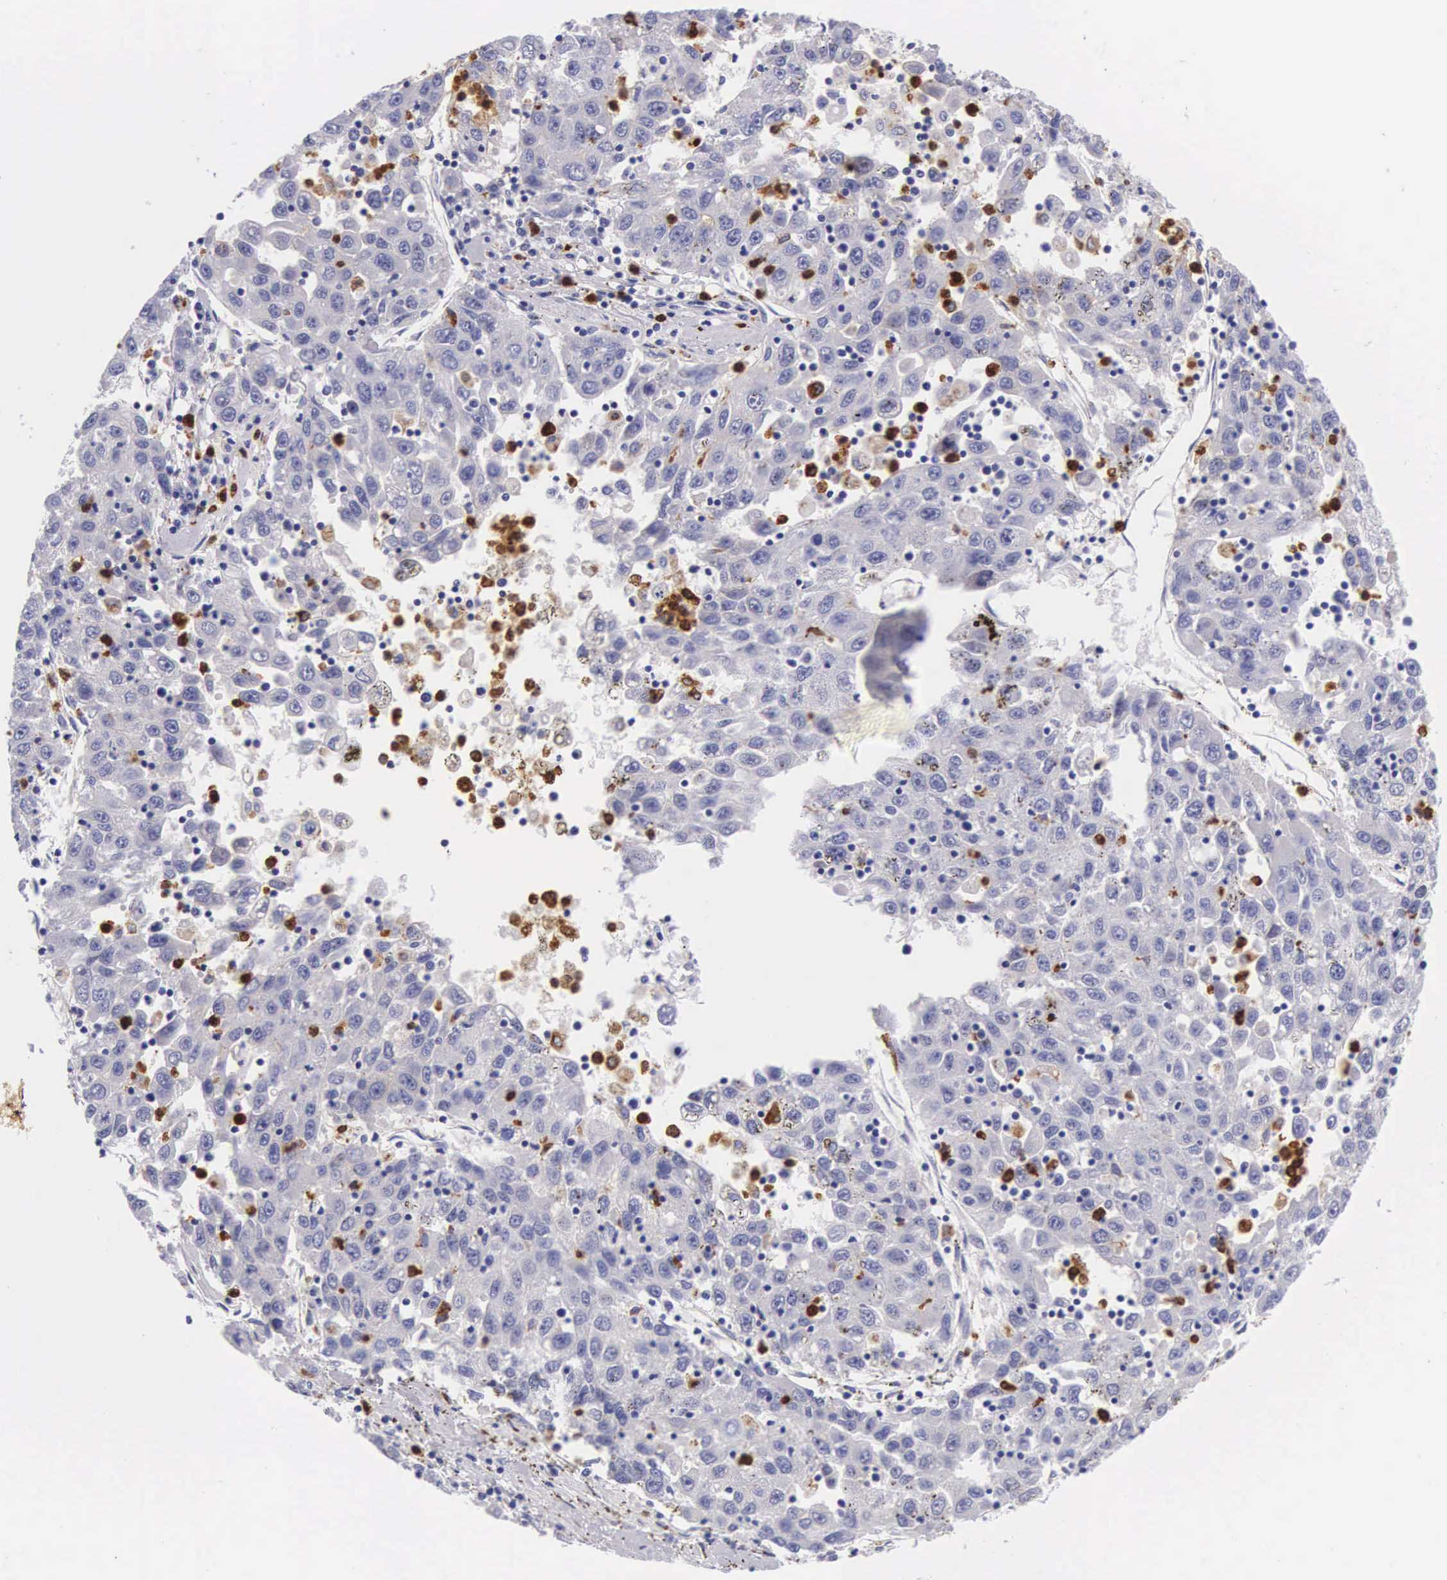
{"staining": {"intensity": "negative", "quantity": "none", "location": "none"}, "tissue": "liver cancer", "cell_type": "Tumor cells", "image_type": "cancer", "snomed": [{"axis": "morphology", "description": "Carcinoma, Hepatocellular, NOS"}, {"axis": "topography", "description": "Liver"}], "caption": "Liver hepatocellular carcinoma stained for a protein using immunohistochemistry shows no staining tumor cells.", "gene": "FCN1", "patient": {"sex": "male", "age": 49}}